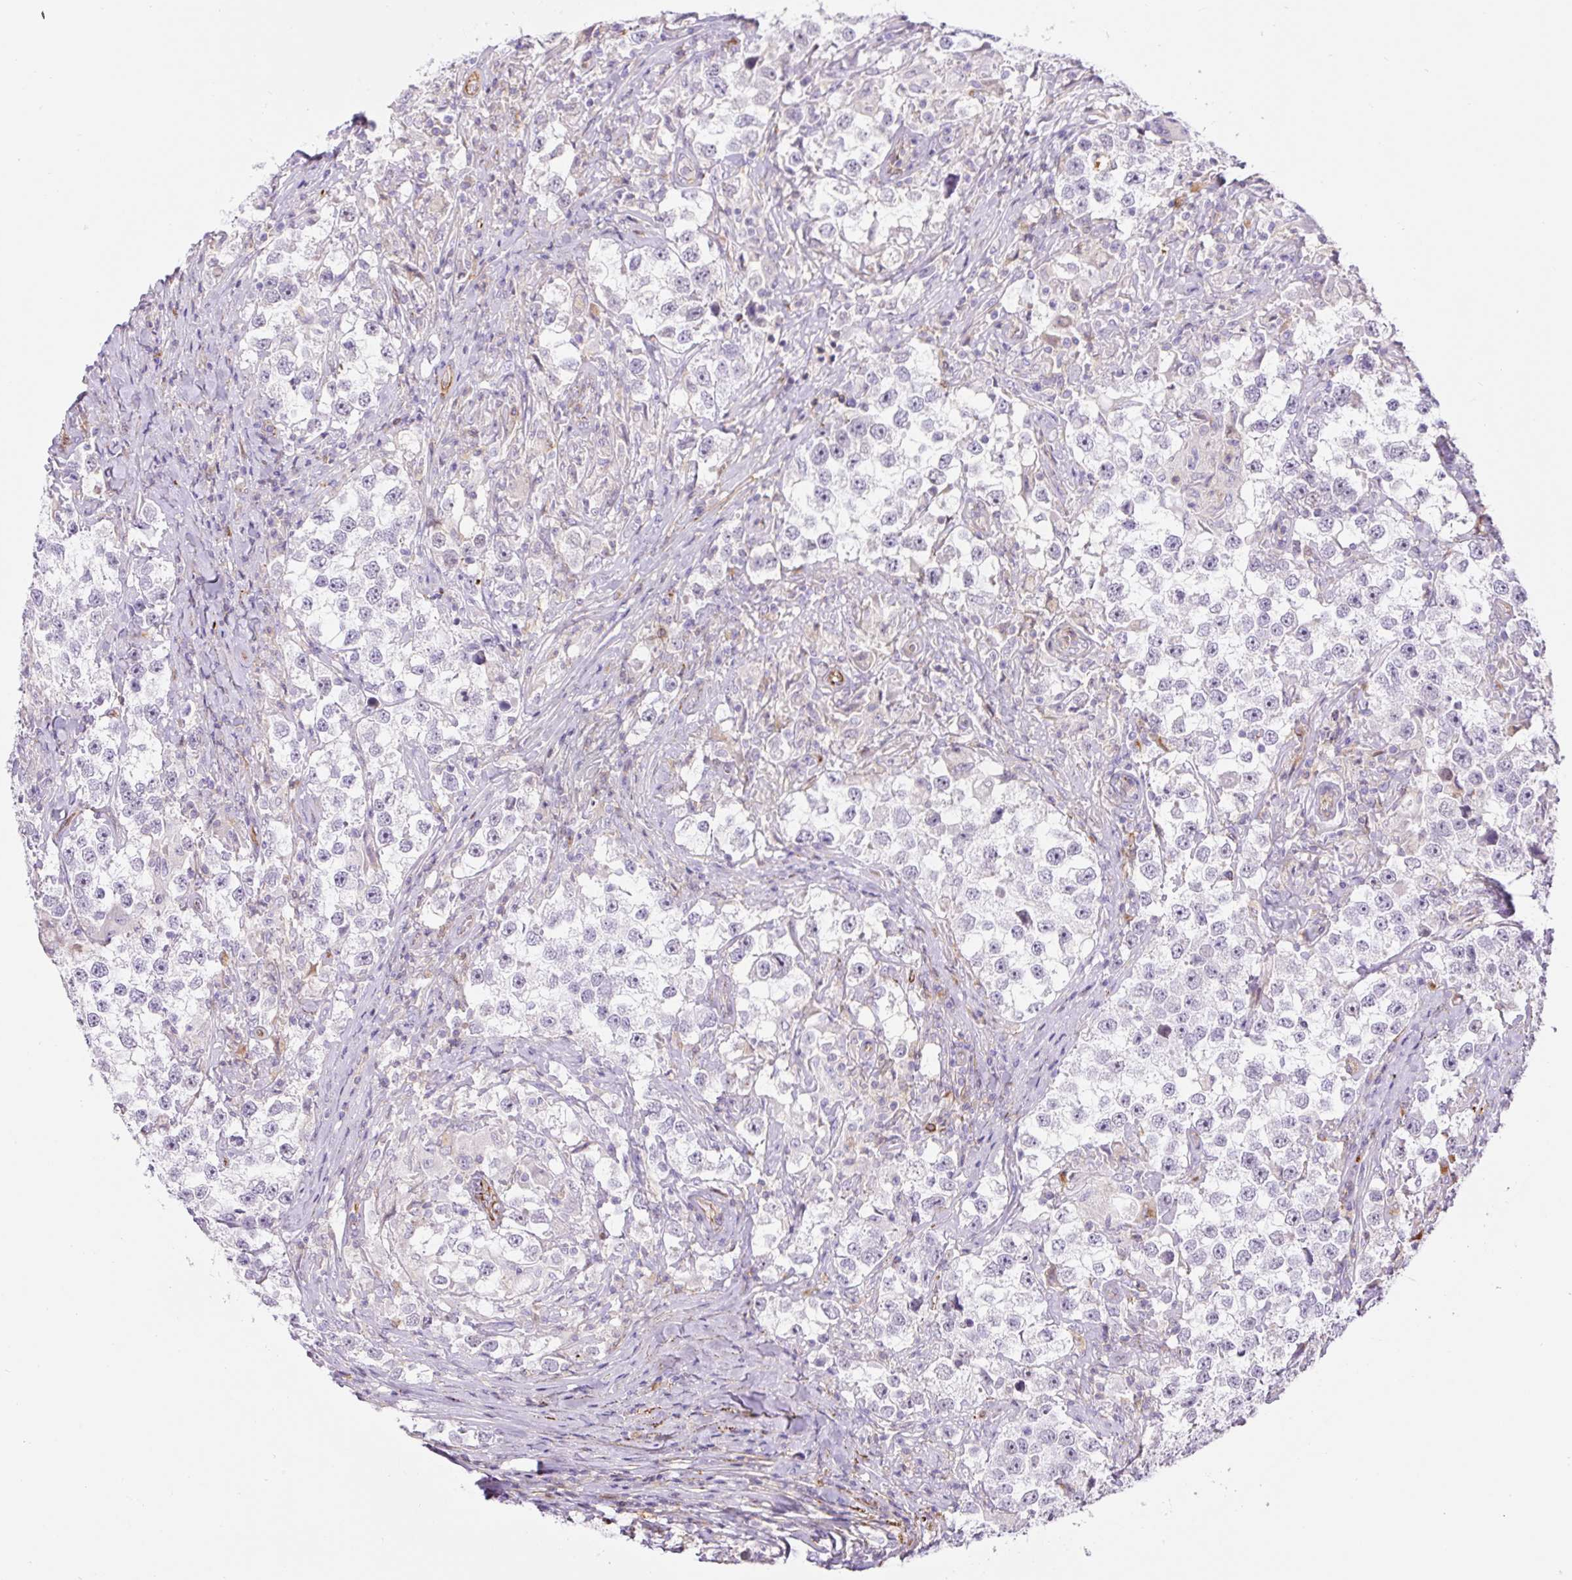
{"staining": {"intensity": "negative", "quantity": "none", "location": "none"}, "tissue": "testis cancer", "cell_type": "Tumor cells", "image_type": "cancer", "snomed": [{"axis": "morphology", "description": "Seminoma, NOS"}, {"axis": "topography", "description": "Testis"}], "caption": "Immunohistochemistry (IHC) image of neoplastic tissue: seminoma (testis) stained with DAB exhibits no significant protein staining in tumor cells.", "gene": "B3GALT5", "patient": {"sex": "male", "age": 46}}